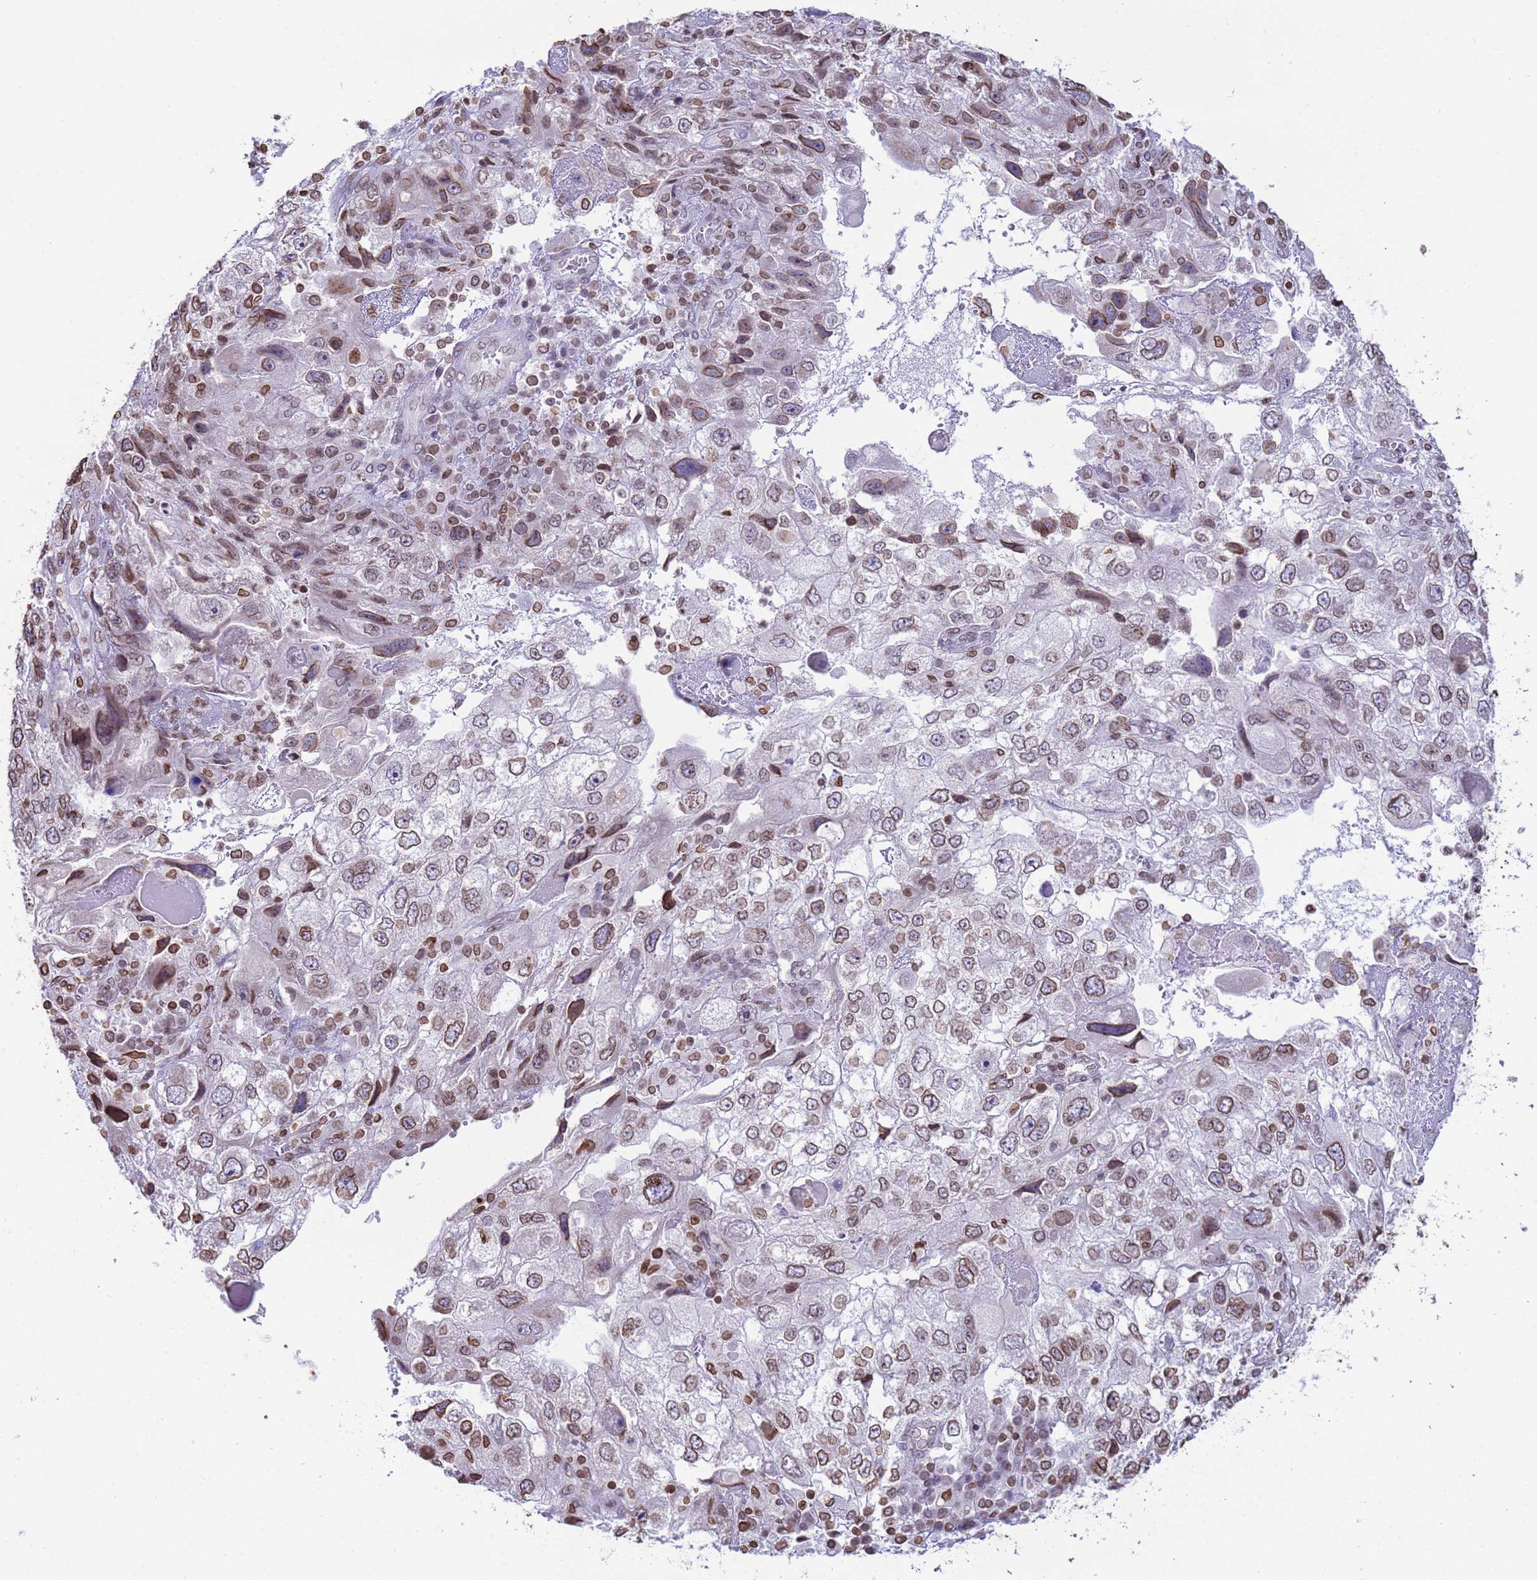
{"staining": {"intensity": "moderate", "quantity": ">75%", "location": "cytoplasmic/membranous,nuclear"}, "tissue": "endometrial cancer", "cell_type": "Tumor cells", "image_type": "cancer", "snomed": [{"axis": "morphology", "description": "Adenocarcinoma, NOS"}, {"axis": "topography", "description": "Endometrium"}], "caption": "Protein staining of adenocarcinoma (endometrial) tissue displays moderate cytoplasmic/membranous and nuclear expression in about >75% of tumor cells.", "gene": "DHX37", "patient": {"sex": "female", "age": 49}}